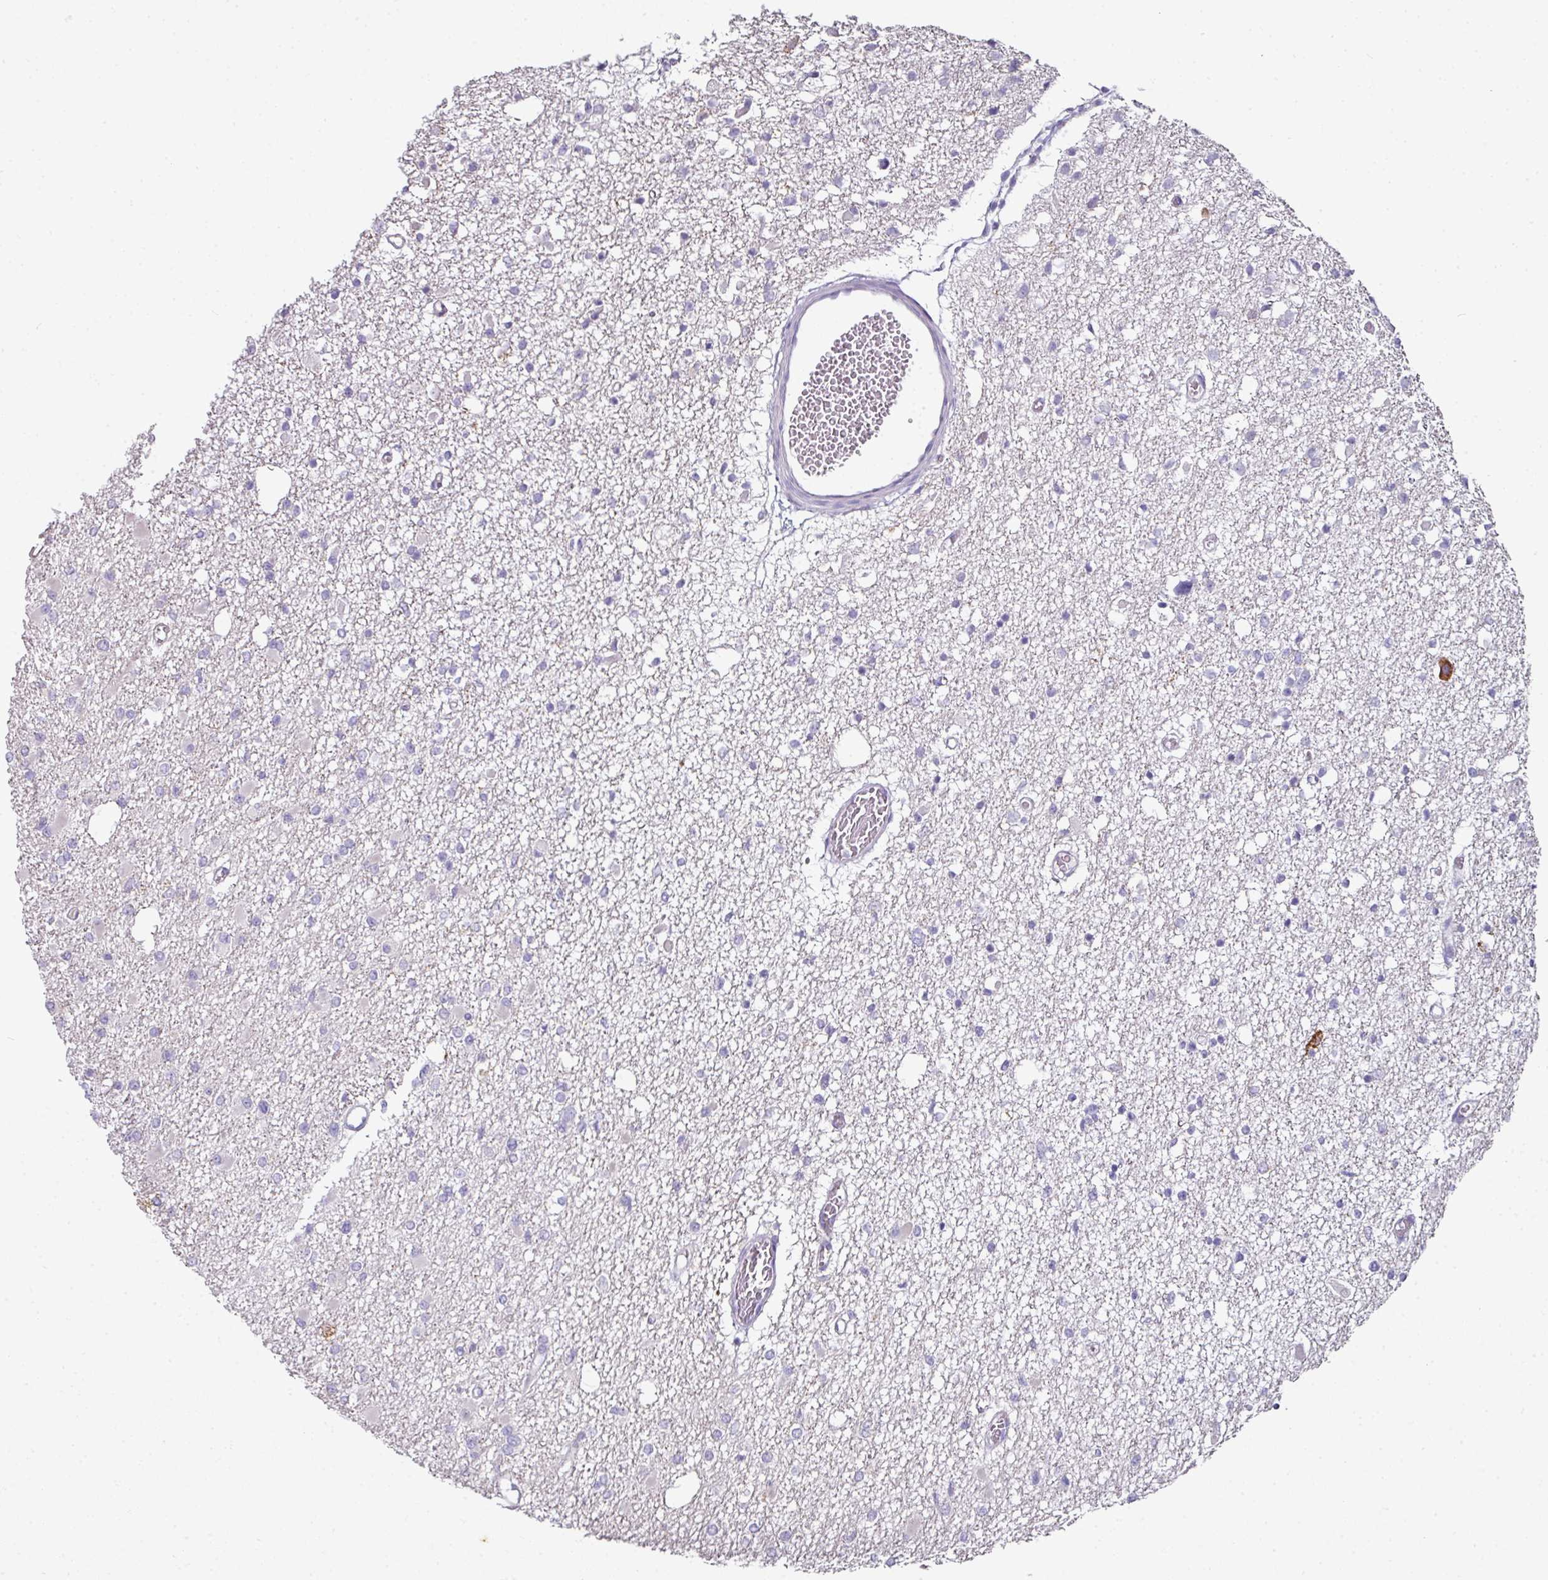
{"staining": {"intensity": "negative", "quantity": "none", "location": "none"}, "tissue": "glioma", "cell_type": "Tumor cells", "image_type": "cancer", "snomed": [{"axis": "morphology", "description": "Glioma, malignant, Low grade"}, {"axis": "topography", "description": "Brain"}], "caption": "DAB (3,3'-diaminobenzidine) immunohistochemical staining of human malignant glioma (low-grade) exhibits no significant positivity in tumor cells.", "gene": "ANKRD18A", "patient": {"sex": "female", "age": 22}}